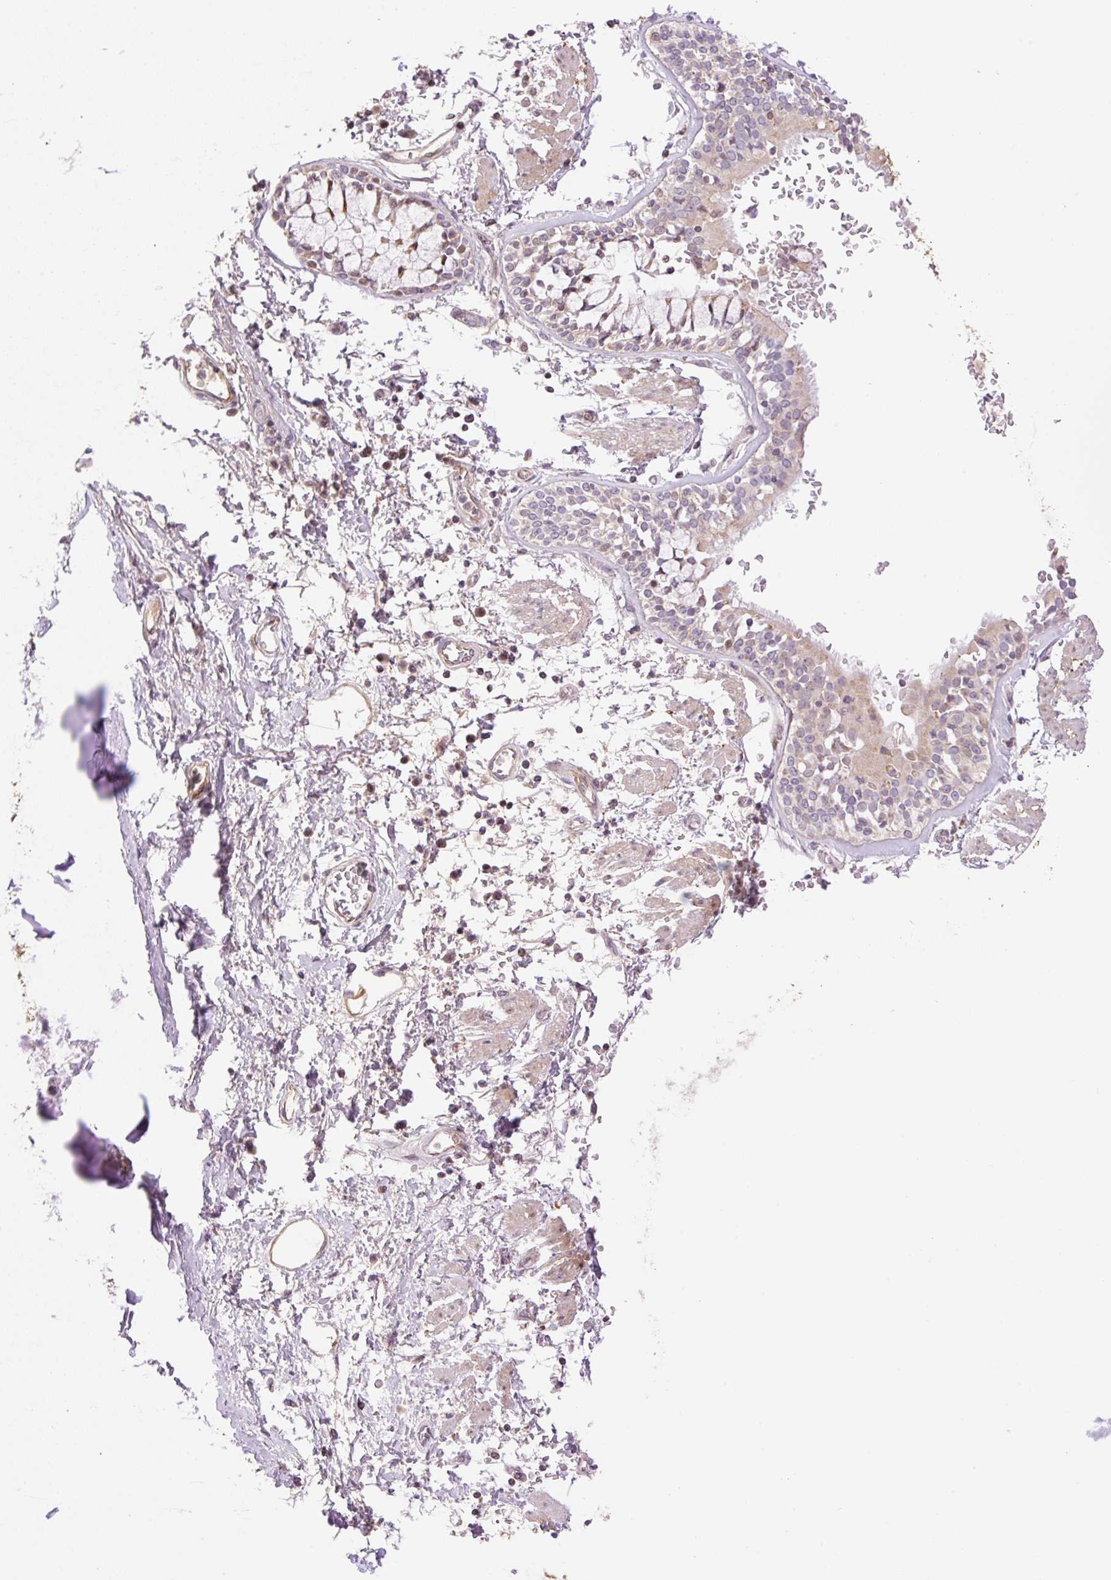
{"staining": {"intensity": "negative", "quantity": "none", "location": "none"}, "tissue": "soft tissue", "cell_type": "Chondrocytes", "image_type": "normal", "snomed": [{"axis": "morphology", "description": "Normal tissue, NOS"}, {"axis": "morphology", "description": "Degeneration, NOS"}, {"axis": "topography", "description": "Cartilage tissue"}, {"axis": "topography", "description": "Lung"}], "caption": "The image displays no significant expression in chondrocytes of soft tissue.", "gene": "ZNF394", "patient": {"sex": "female", "age": 61}}